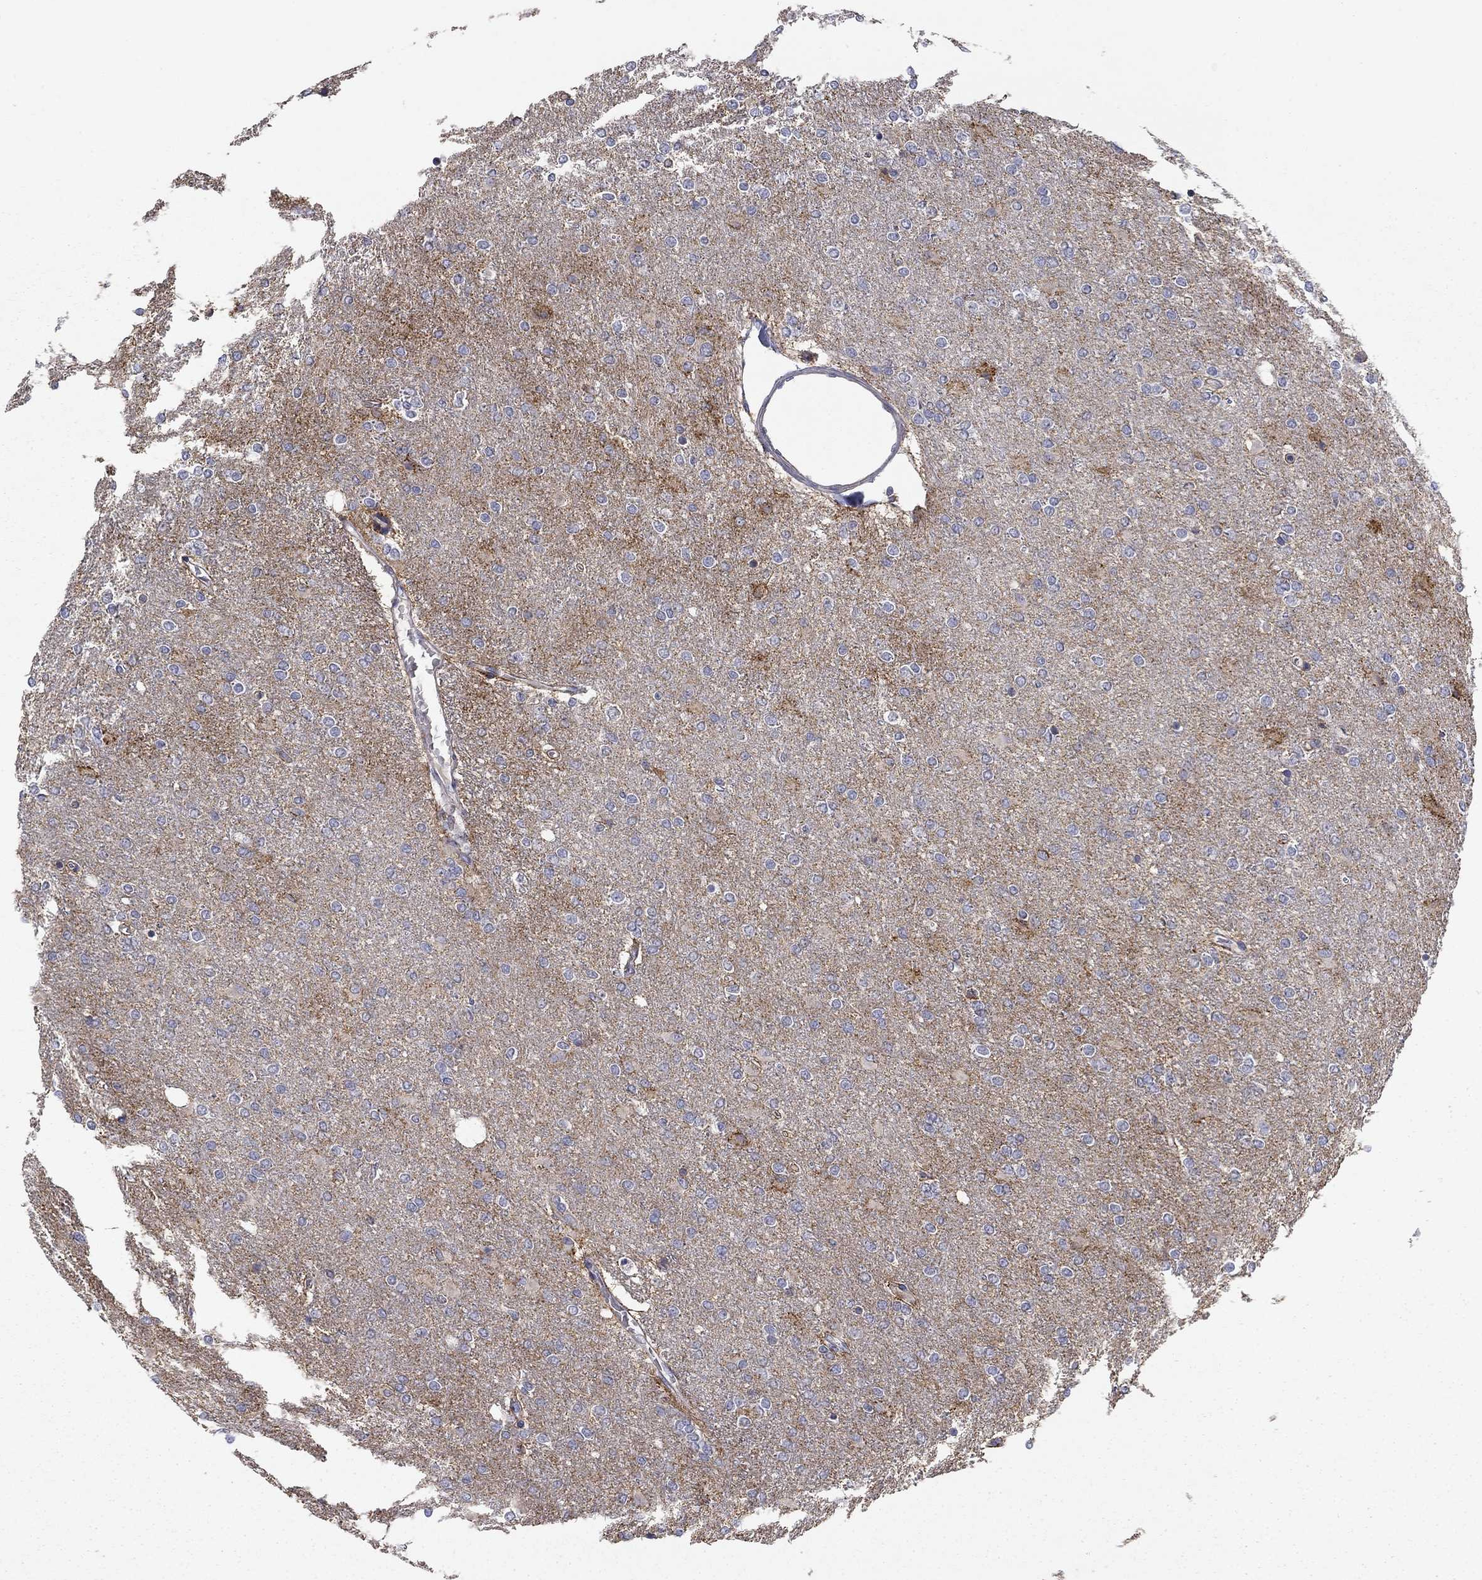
{"staining": {"intensity": "negative", "quantity": "none", "location": "none"}, "tissue": "glioma", "cell_type": "Tumor cells", "image_type": "cancer", "snomed": [{"axis": "morphology", "description": "Glioma, malignant, High grade"}, {"axis": "topography", "description": "Cerebral cortex"}], "caption": "Human glioma stained for a protein using immunohistochemistry (IHC) demonstrates no expression in tumor cells.", "gene": "SEPTIN3", "patient": {"sex": "male", "age": 70}}